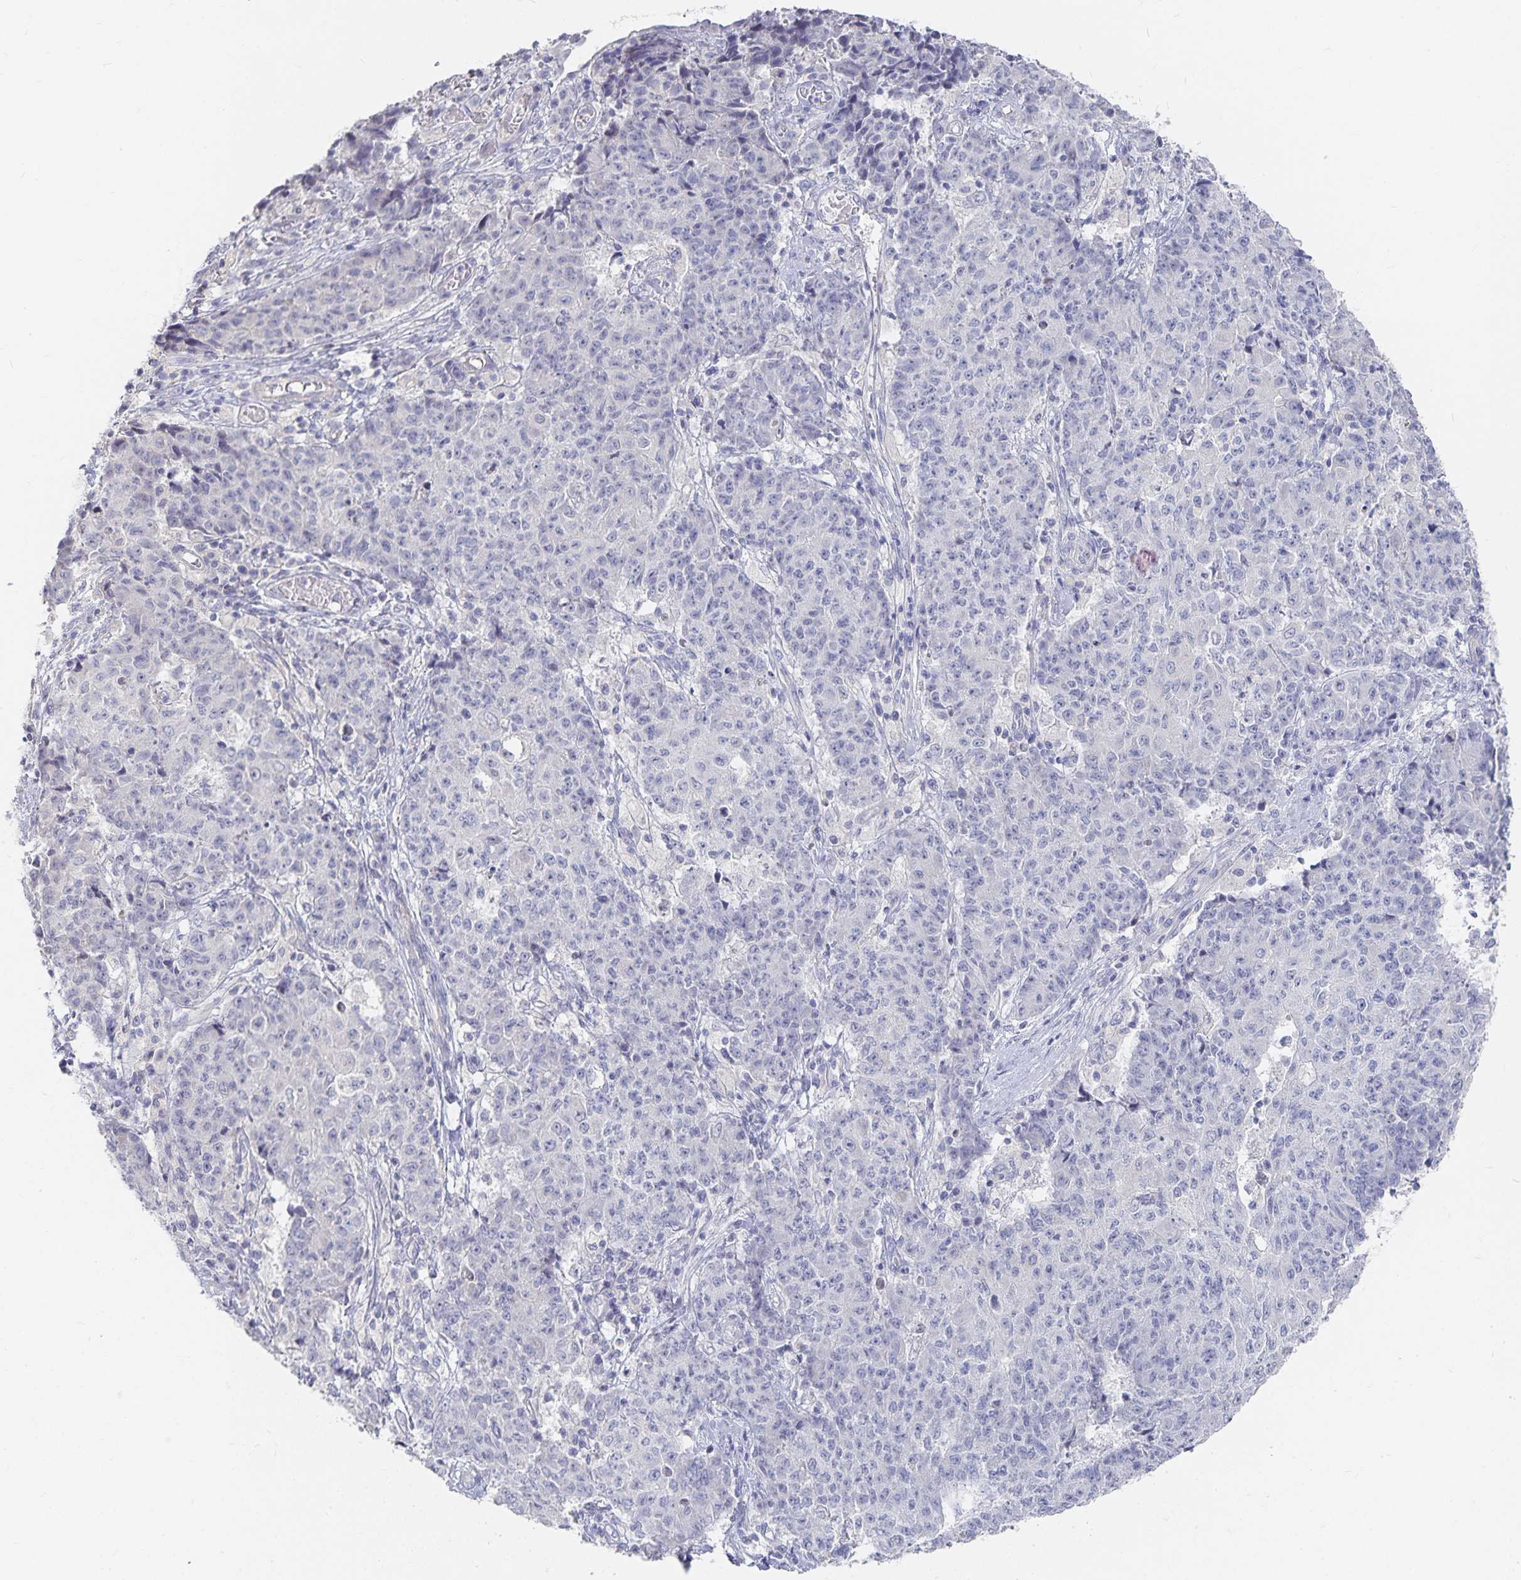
{"staining": {"intensity": "negative", "quantity": "none", "location": "none"}, "tissue": "ovarian cancer", "cell_type": "Tumor cells", "image_type": "cancer", "snomed": [{"axis": "morphology", "description": "Carcinoma, endometroid"}, {"axis": "topography", "description": "Ovary"}], "caption": "Tumor cells are negative for brown protein staining in endometroid carcinoma (ovarian).", "gene": "DNAH9", "patient": {"sex": "female", "age": 42}}